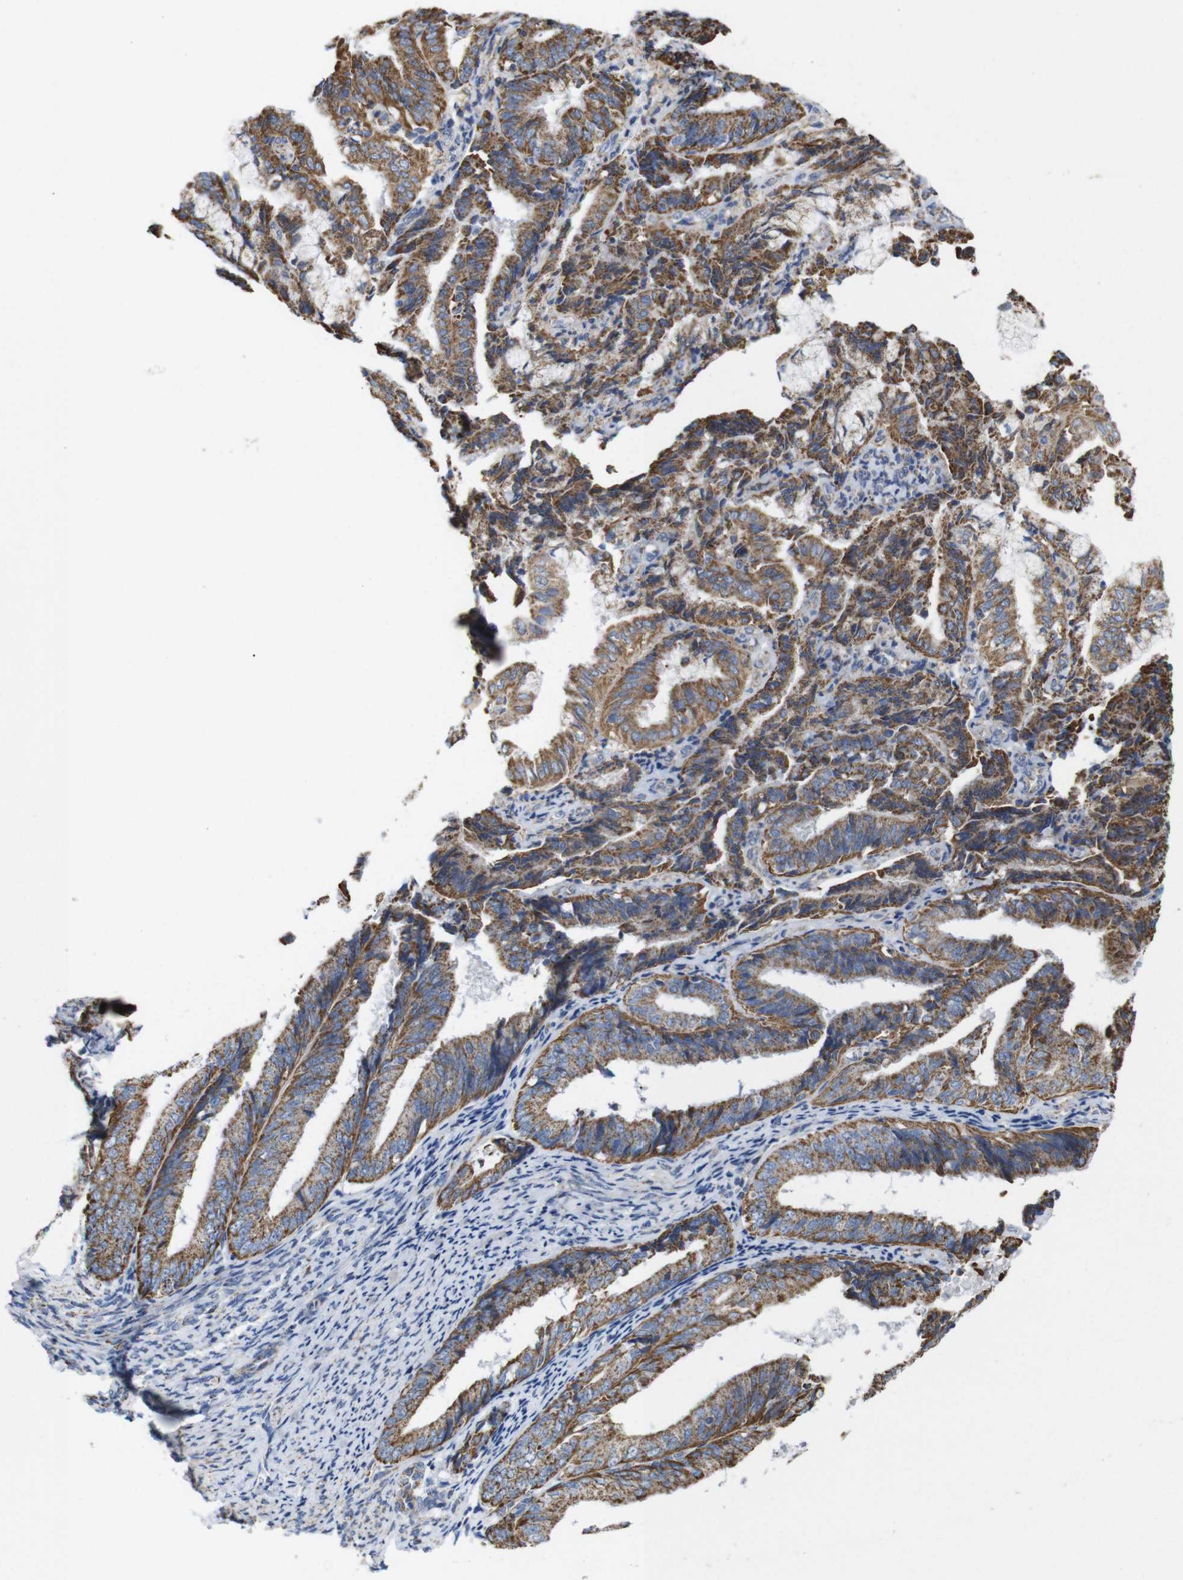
{"staining": {"intensity": "moderate", "quantity": ">75%", "location": "cytoplasmic/membranous"}, "tissue": "endometrial cancer", "cell_type": "Tumor cells", "image_type": "cancer", "snomed": [{"axis": "morphology", "description": "Adenocarcinoma, NOS"}, {"axis": "topography", "description": "Endometrium"}], "caption": "Tumor cells display medium levels of moderate cytoplasmic/membranous expression in approximately >75% of cells in endometrial cancer.", "gene": "FAM171B", "patient": {"sex": "female", "age": 63}}